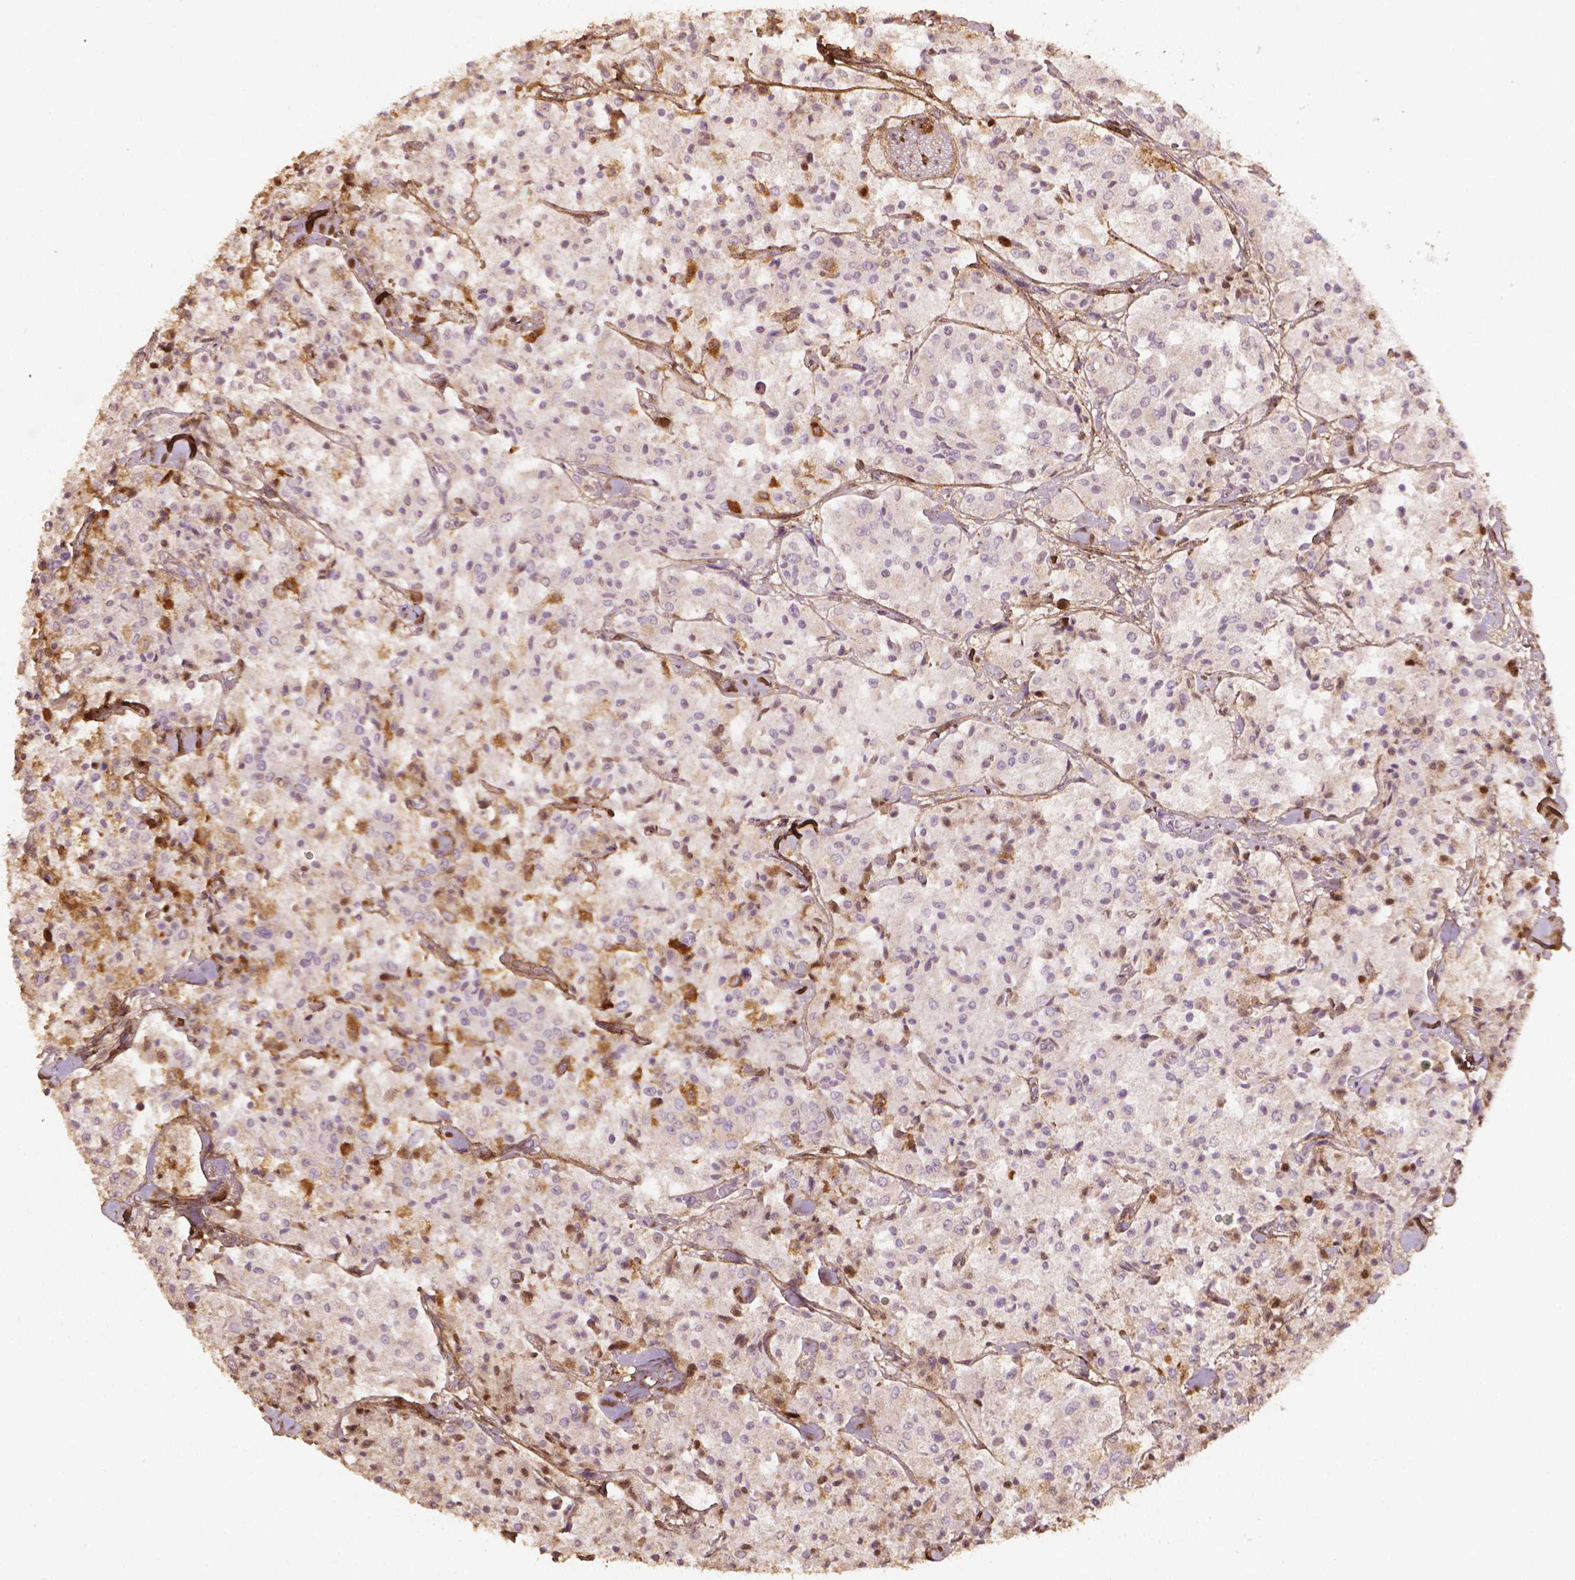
{"staining": {"intensity": "negative", "quantity": "none", "location": "none"}, "tissue": "carcinoid", "cell_type": "Tumor cells", "image_type": "cancer", "snomed": [{"axis": "morphology", "description": "Carcinoid, malignant, NOS"}, {"axis": "topography", "description": "Lung"}], "caption": "This is an IHC micrograph of malignant carcinoid. There is no positivity in tumor cells.", "gene": "DCN", "patient": {"sex": "male", "age": 71}}